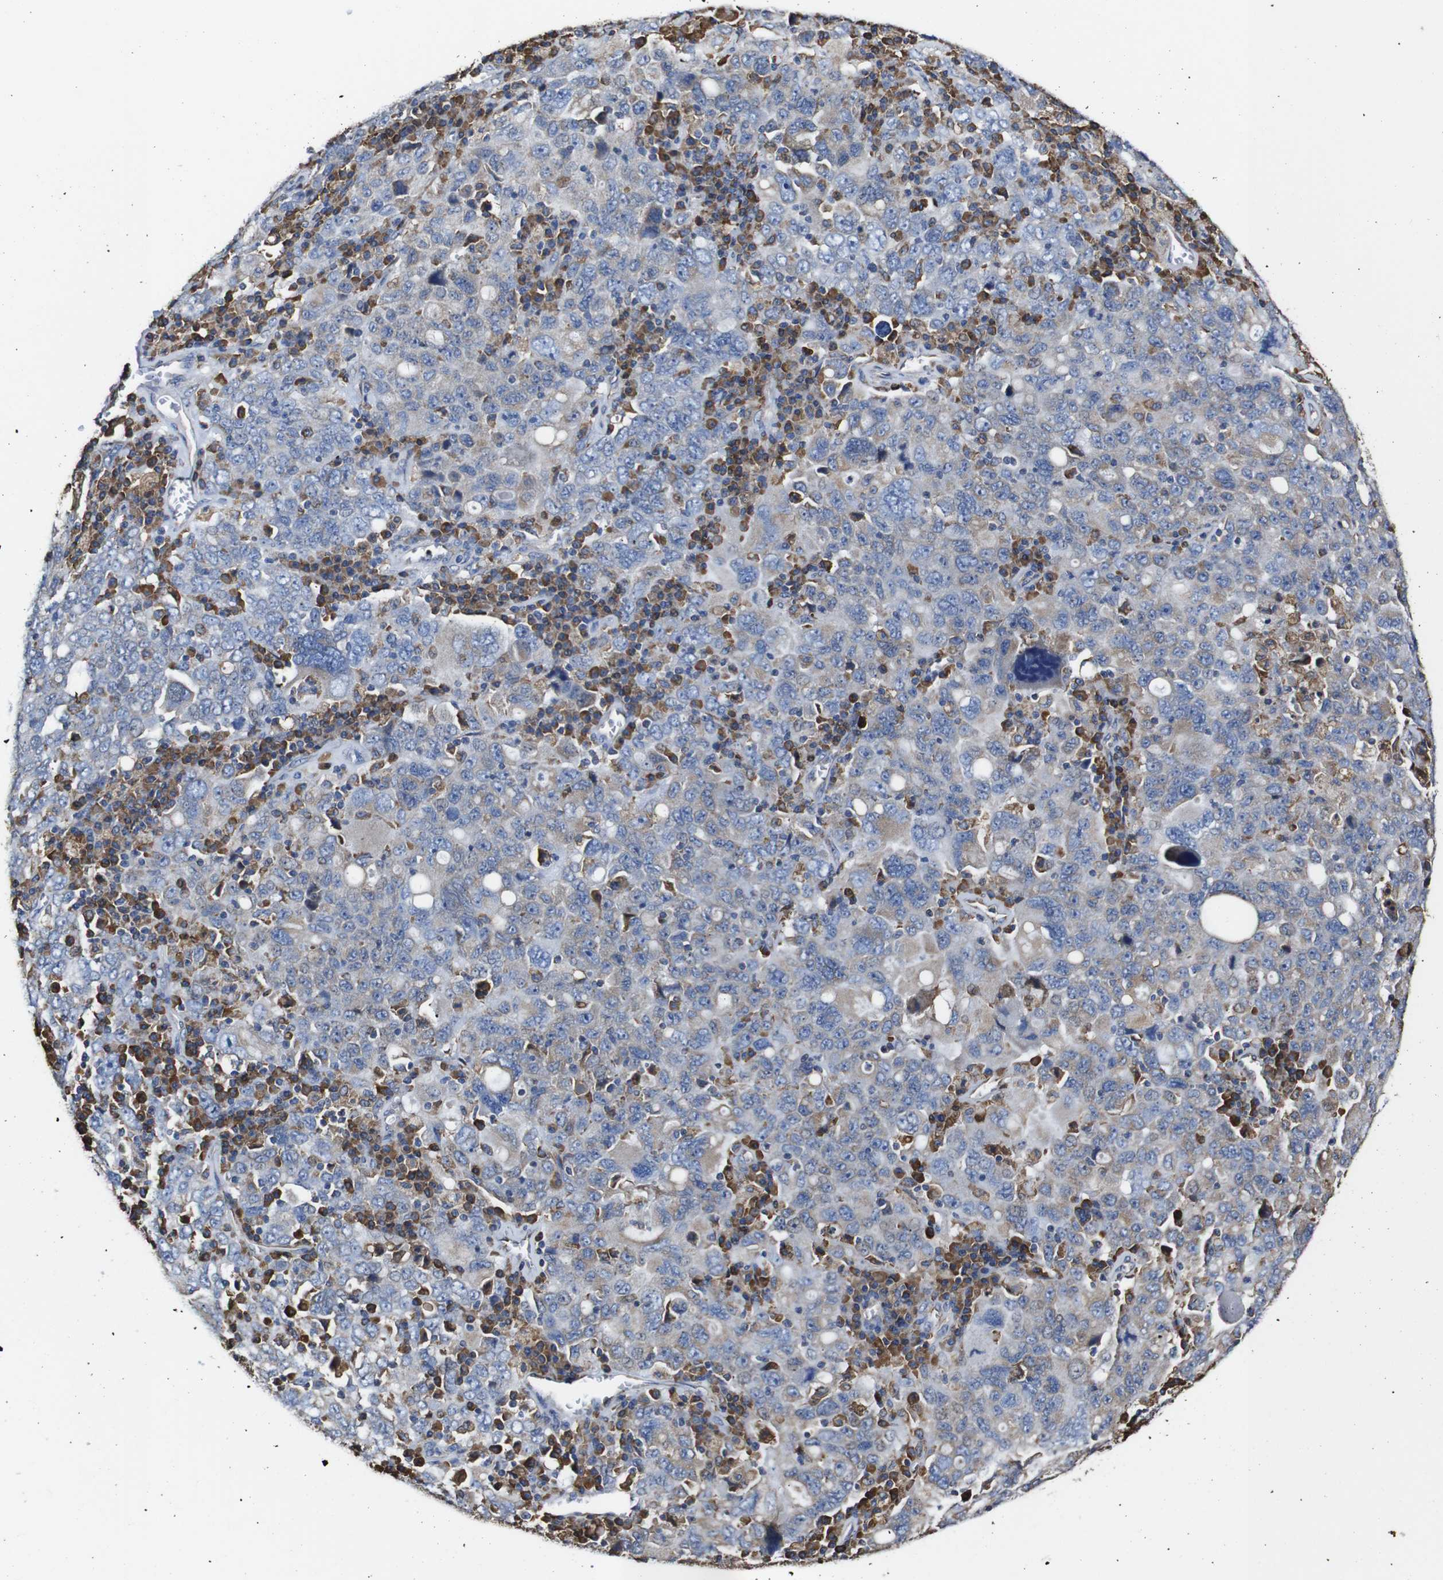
{"staining": {"intensity": "weak", "quantity": "<25%", "location": "cytoplasmic/membranous"}, "tissue": "ovarian cancer", "cell_type": "Tumor cells", "image_type": "cancer", "snomed": [{"axis": "morphology", "description": "Carcinoma, endometroid"}, {"axis": "topography", "description": "Ovary"}], "caption": "High magnification brightfield microscopy of ovarian cancer (endometroid carcinoma) stained with DAB (brown) and counterstained with hematoxylin (blue): tumor cells show no significant staining.", "gene": "PPIB", "patient": {"sex": "female", "age": 62}}